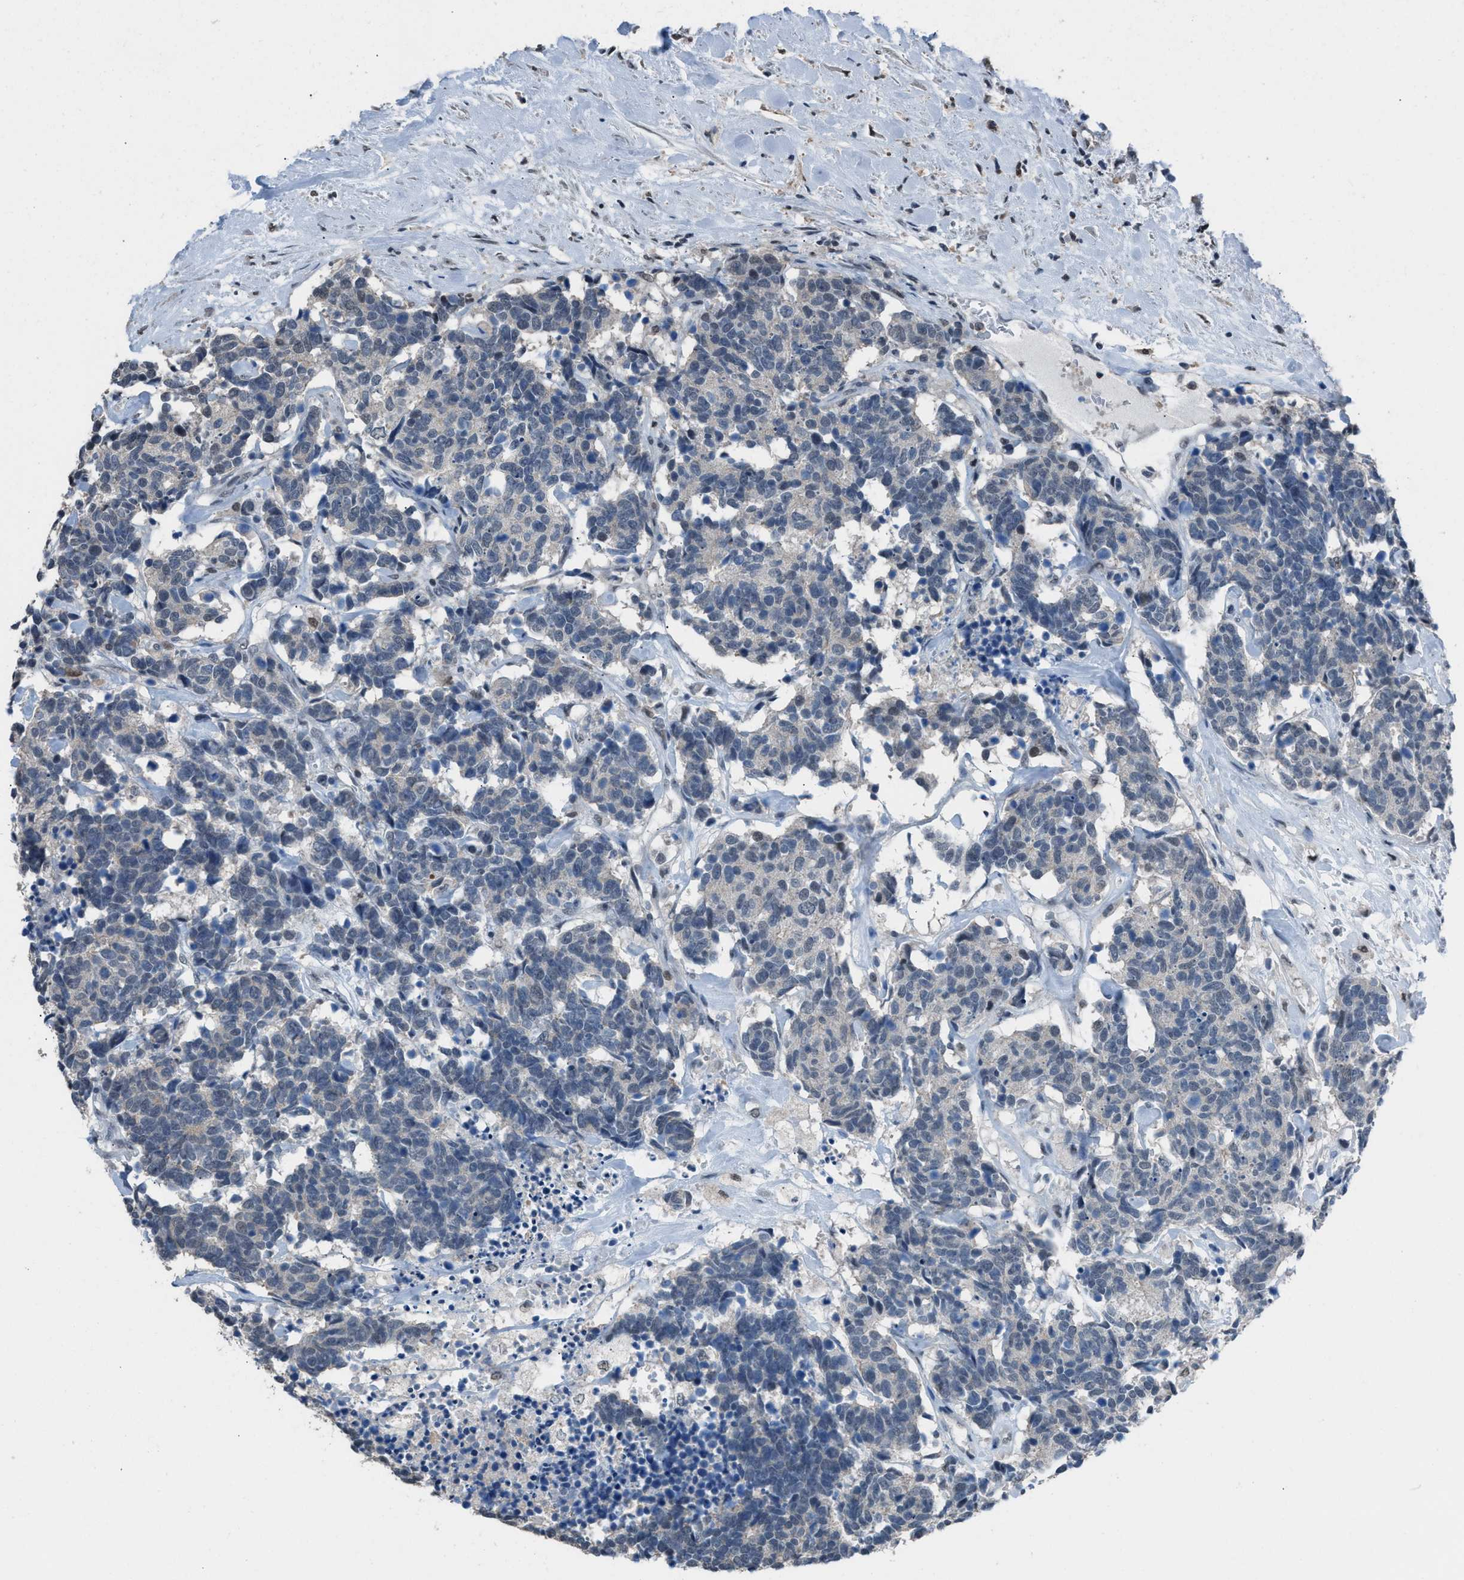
{"staining": {"intensity": "weak", "quantity": "<25%", "location": "nuclear"}, "tissue": "carcinoid", "cell_type": "Tumor cells", "image_type": "cancer", "snomed": [{"axis": "morphology", "description": "Carcinoma, NOS"}, {"axis": "morphology", "description": "Carcinoid, malignant, NOS"}, {"axis": "topography", "description": "Urinary bladder"}], "caption": "Tumor cells show no significant positivity in malignant carcinoid.", "gene": "ZNF276", "patient": {"sex": "male", "age": 57}}